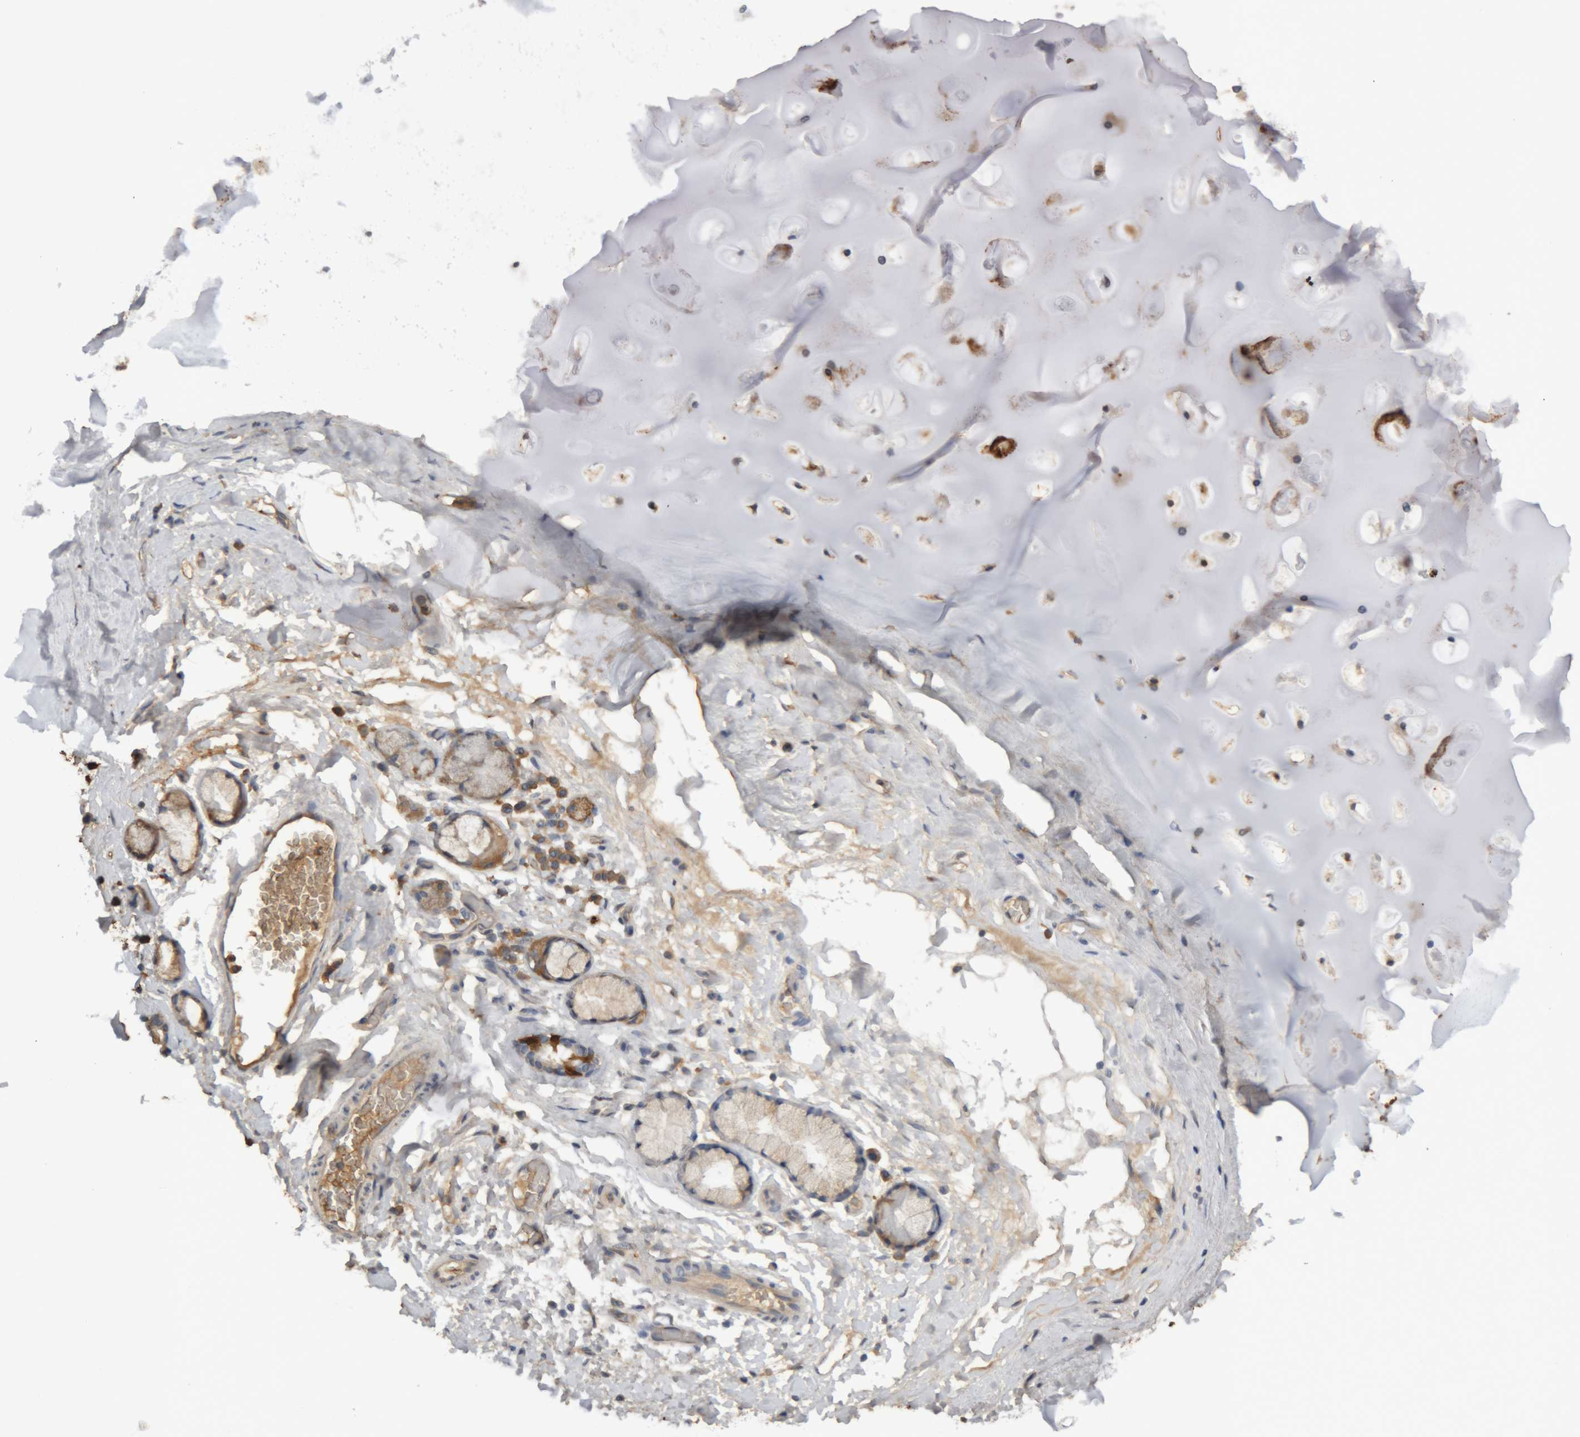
{"staining": {"intensity": "moderate", "quantity": ">75%", "location": "cytoplasmic/membranous"}, "tissue": "adipose tissue", "cell_type": "Adipocytes", "image_type": "normal", "snomed": [{"axis": "morphology", "description": "Normal tissue, NOS"}, {"axis": "topography", "description": "Cartilage tissue"}], "caption": "There is medium levels of moderate cytoplasmic/membranous staining in adipocytes of unremarkable adipose tissue, as demonstrated by immunohistochemical staining (brown color).", "gene": "TMED7", "patient": {"sex": "female", "age": 63}}